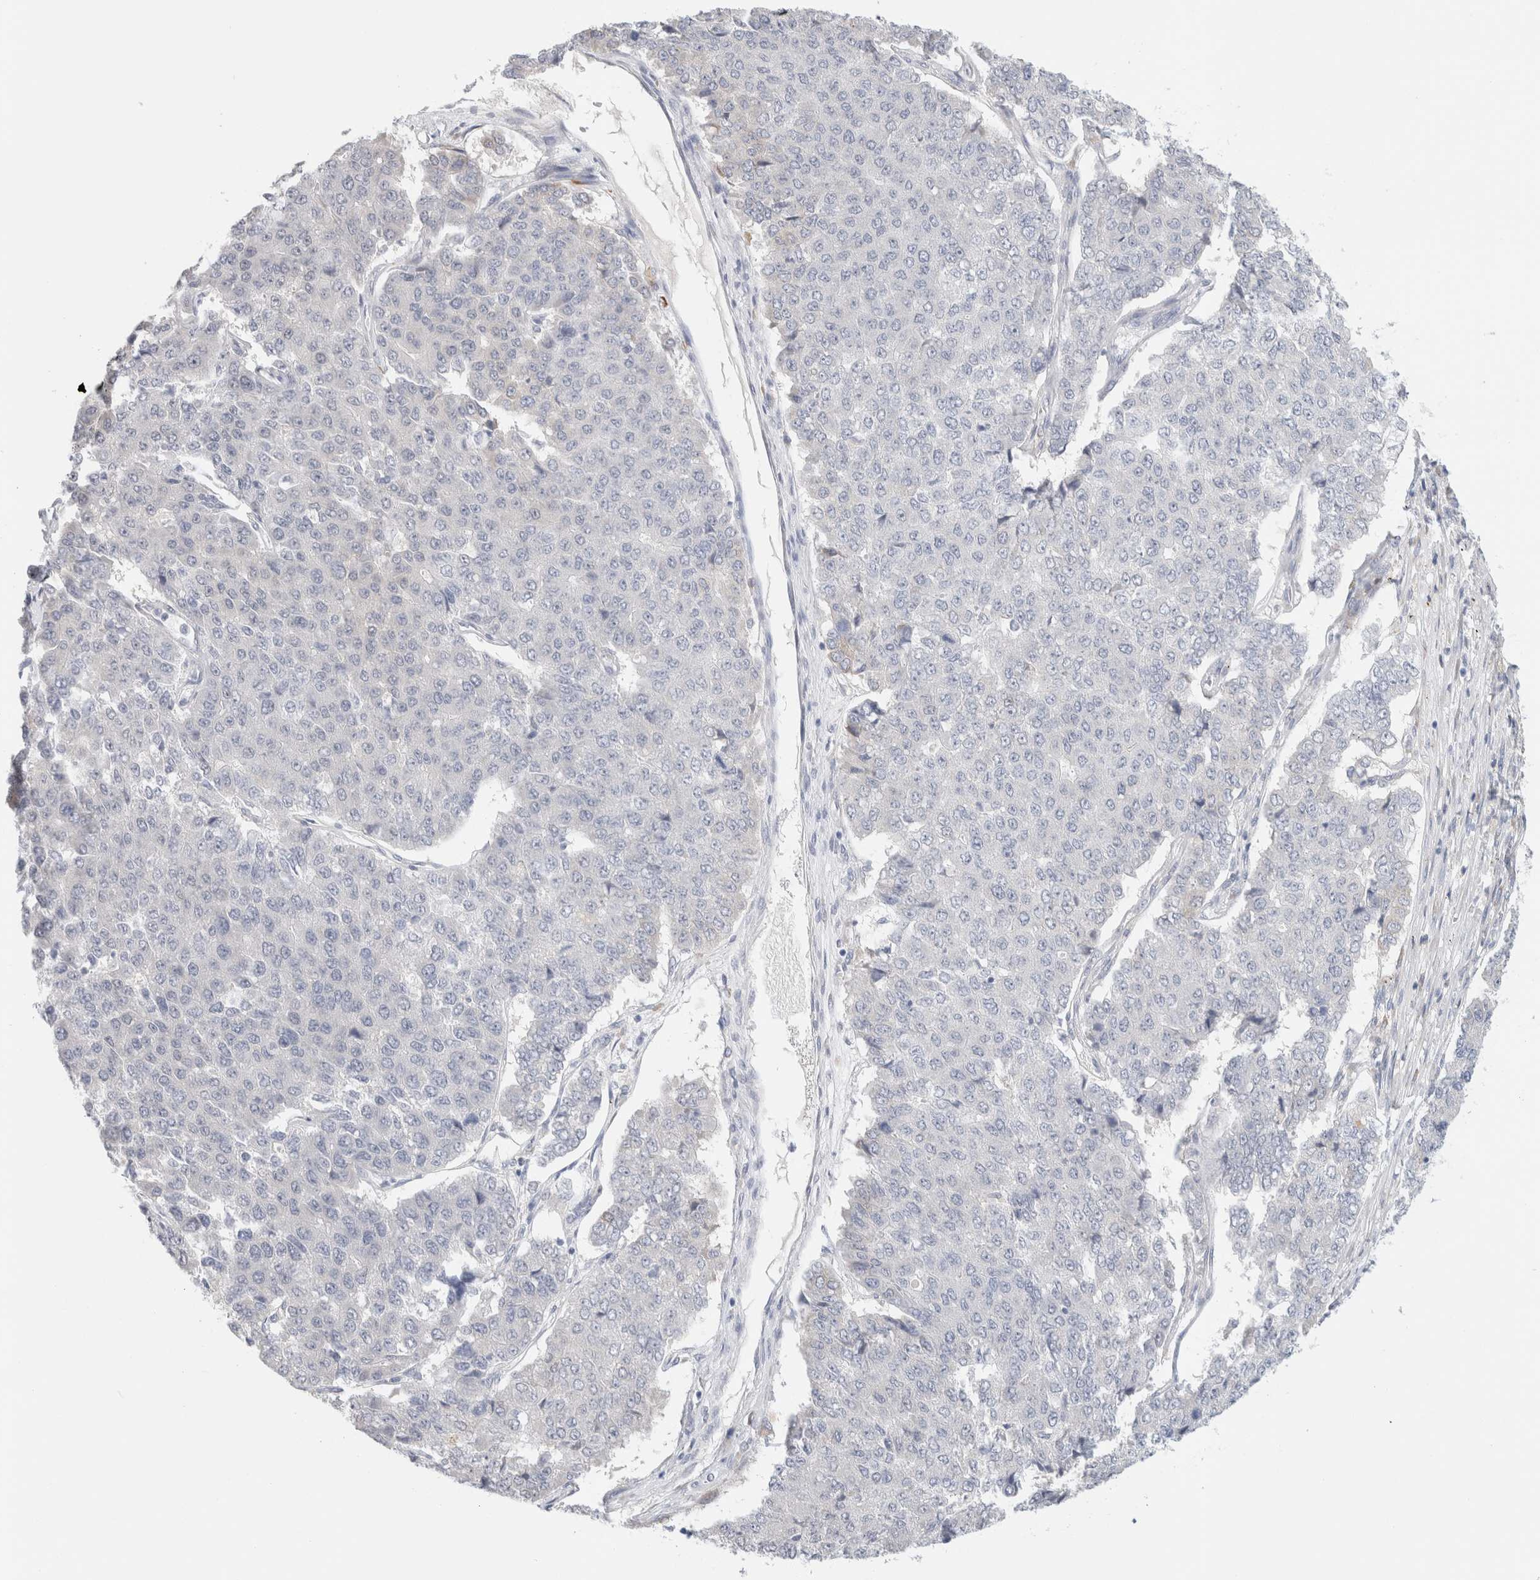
{"staining": {"intensity": "negative", "quantity": "none", "location": "none"}, "tissue": "pancreatic cancer", "cell_type": "Tumor cells", "image_type": "cancer", "snomed": [{"axis": "morphology", "description": "Adenocarcinoma, NOS"}, {"axis": "topography", "description": "Pancreas"}], "caption": "The micrograph demonstrates no significant expression in tumor cells of pancreatic adenocarcinoma.", "gene": "RTN4", "patient": {"sex": "male", "age": 50}}